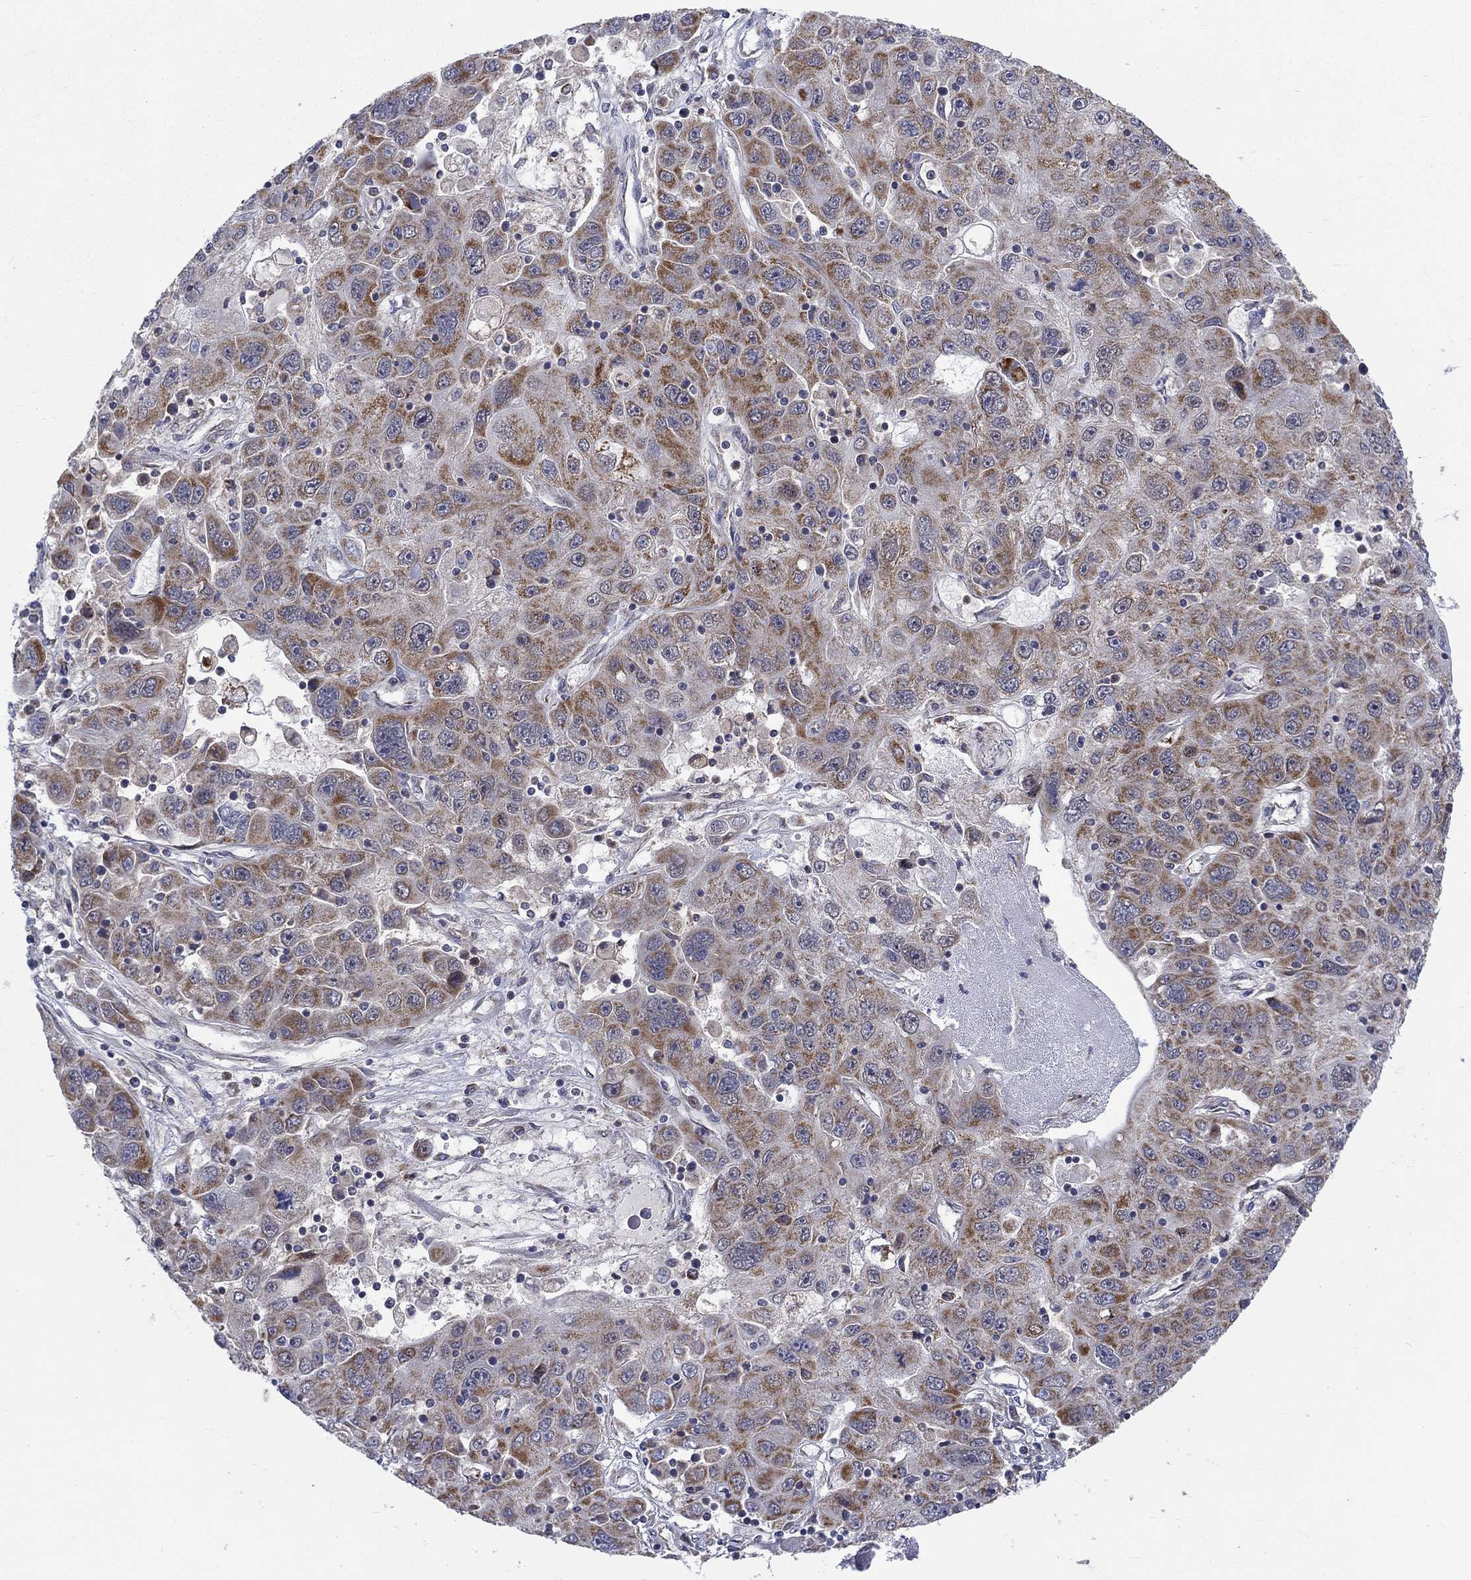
{"staining": {"intensity": "moderate", "quantity": ">75%", "location": "cytoplasmic/membranous"}, "tissue": "stomach cancer", "cell_type": "Tumor cells", "image_type": "cancer", "snomed": [{"axis": "morphology", "description": "Adenocarcinoma, NOS"}, {"axis": "topography", "description": "Stomach"}], "caption": "Immunohistochemistry of adenocarcinoma (stomach) displays medium levels of moderate cytoplasmic/membranous positivity in about >75% of tumor cells.", "gene": "SLC35F2", "patient": {"sex": "male", "age": 56}}